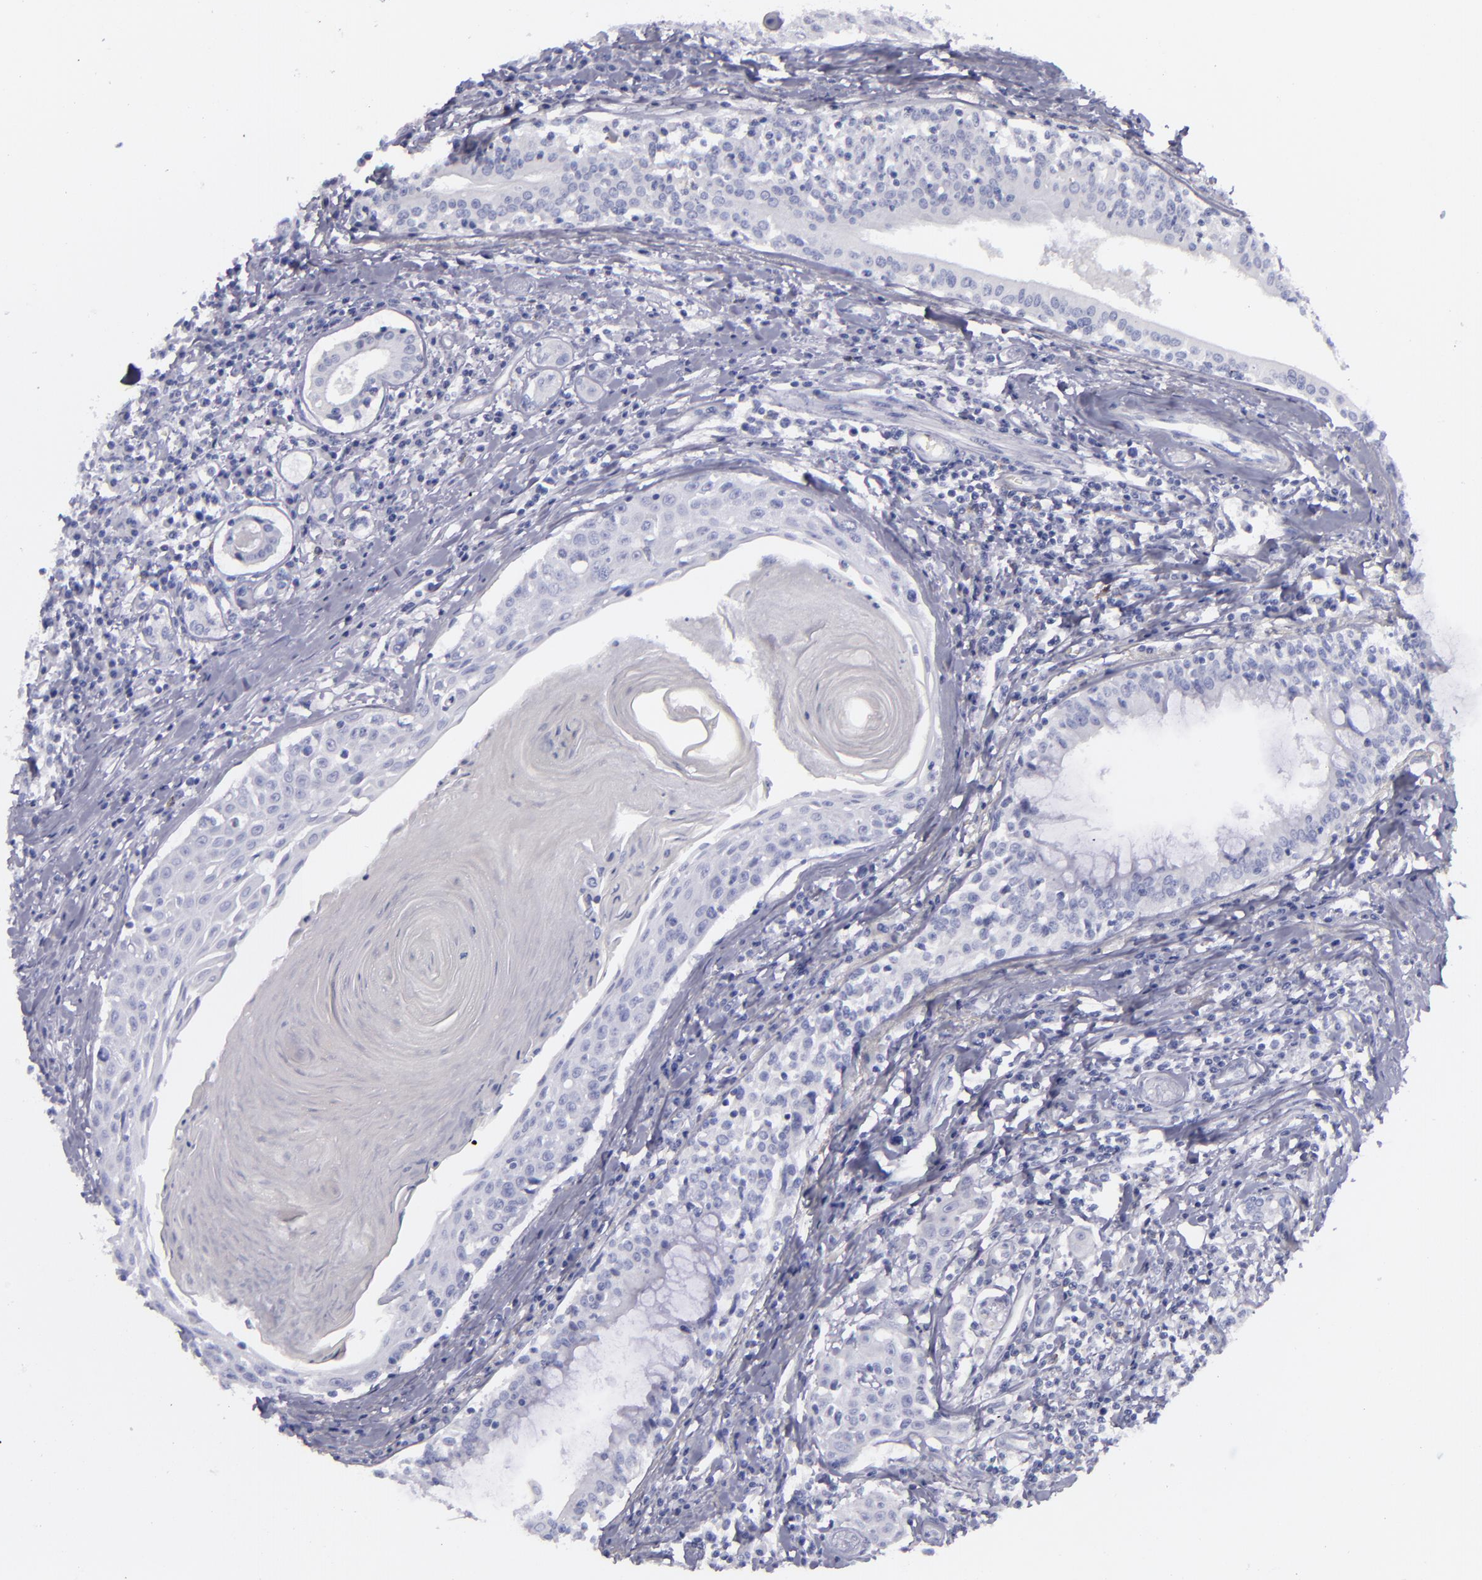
{"staining": {"intensity": "negative", "quantity": "none", "location": "none"}, "tissue": "head and neck cancer", "cell_type": "Tumor cells", "image_type": "cancer", "snomed": [{"axis": "morphology", "description": "Squamous cell carcinoma, NOS"}, {"axis": "morphology", "description": "Squamous cell carcinoma, metastatic, NOS"}, {"axis": "topography", "description": "Lymph node"}, {"axis": "topography", "description": "Salivary gland"}, {"axis": "topography", "description": "Head-Neck"}], "caption": "High power microscopy photomicrograph of an immunohistochemistry (IHC) photomicrograph of head and neck cancer (squamous cell carcinoma), revealing no significant staining in tumor cells. (DAB immunohistochemistry with hematoxylin counter stain).", "gene": "CD22", "patient": {"sex": "female", "age": 74}}